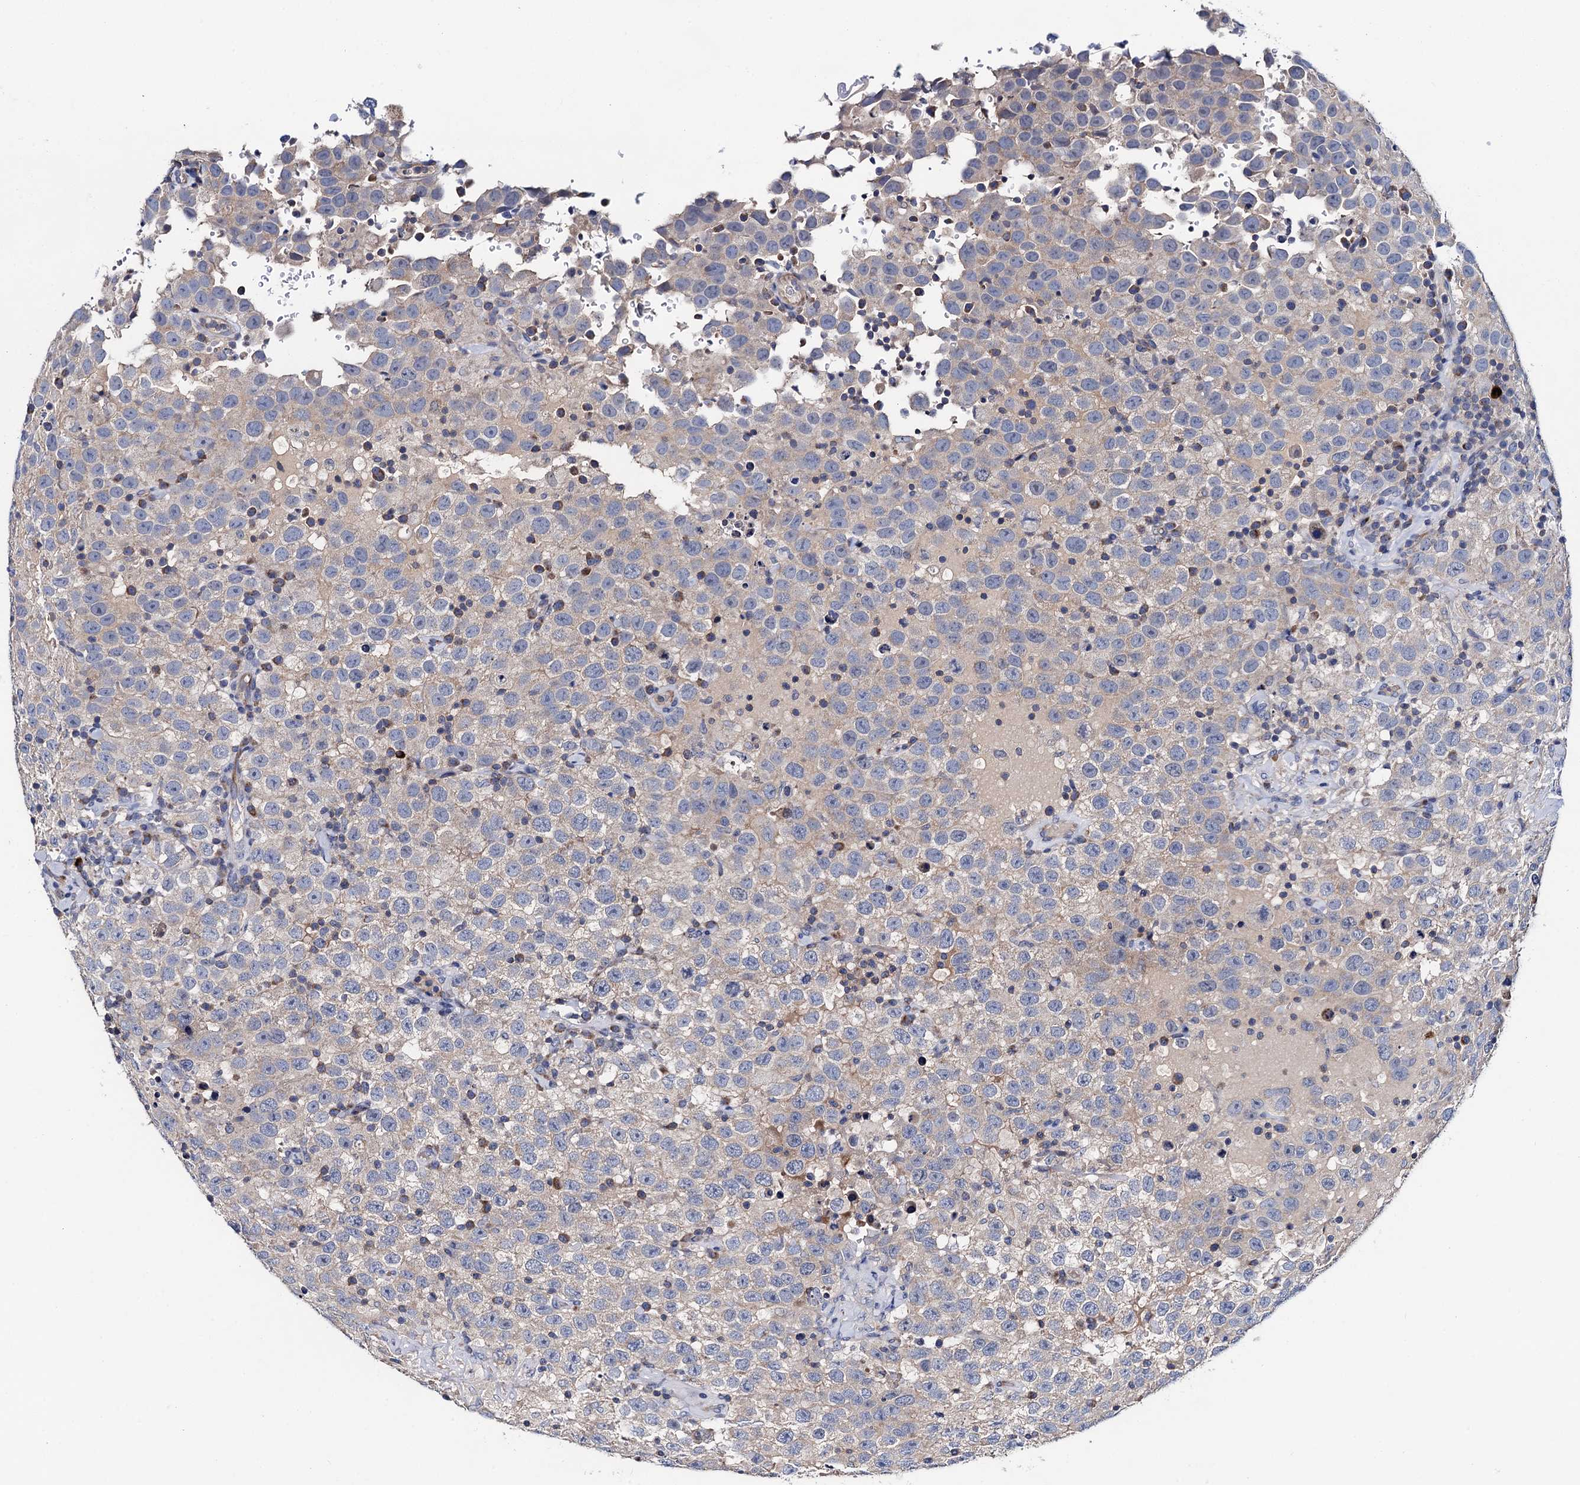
{"staining": {"intensity": "negative", "quantity": "none", "location": "none"}, "tissue": "testis cancer", "cell_type": "Tumor cells", "image_type": "cancer", "snomed": [{"axis": "morphology", "description": "Seminoma, NOS"}, {"axis": "topography", "description": "Testis"}], "caption": "IHC of human testis cancer (seminoma) reveals no expression in tumor cells. (DAB IHC with hematoxylin counter stain).", "gene": "MRPL48", "patient": {"sex": "male", "age": 41}}